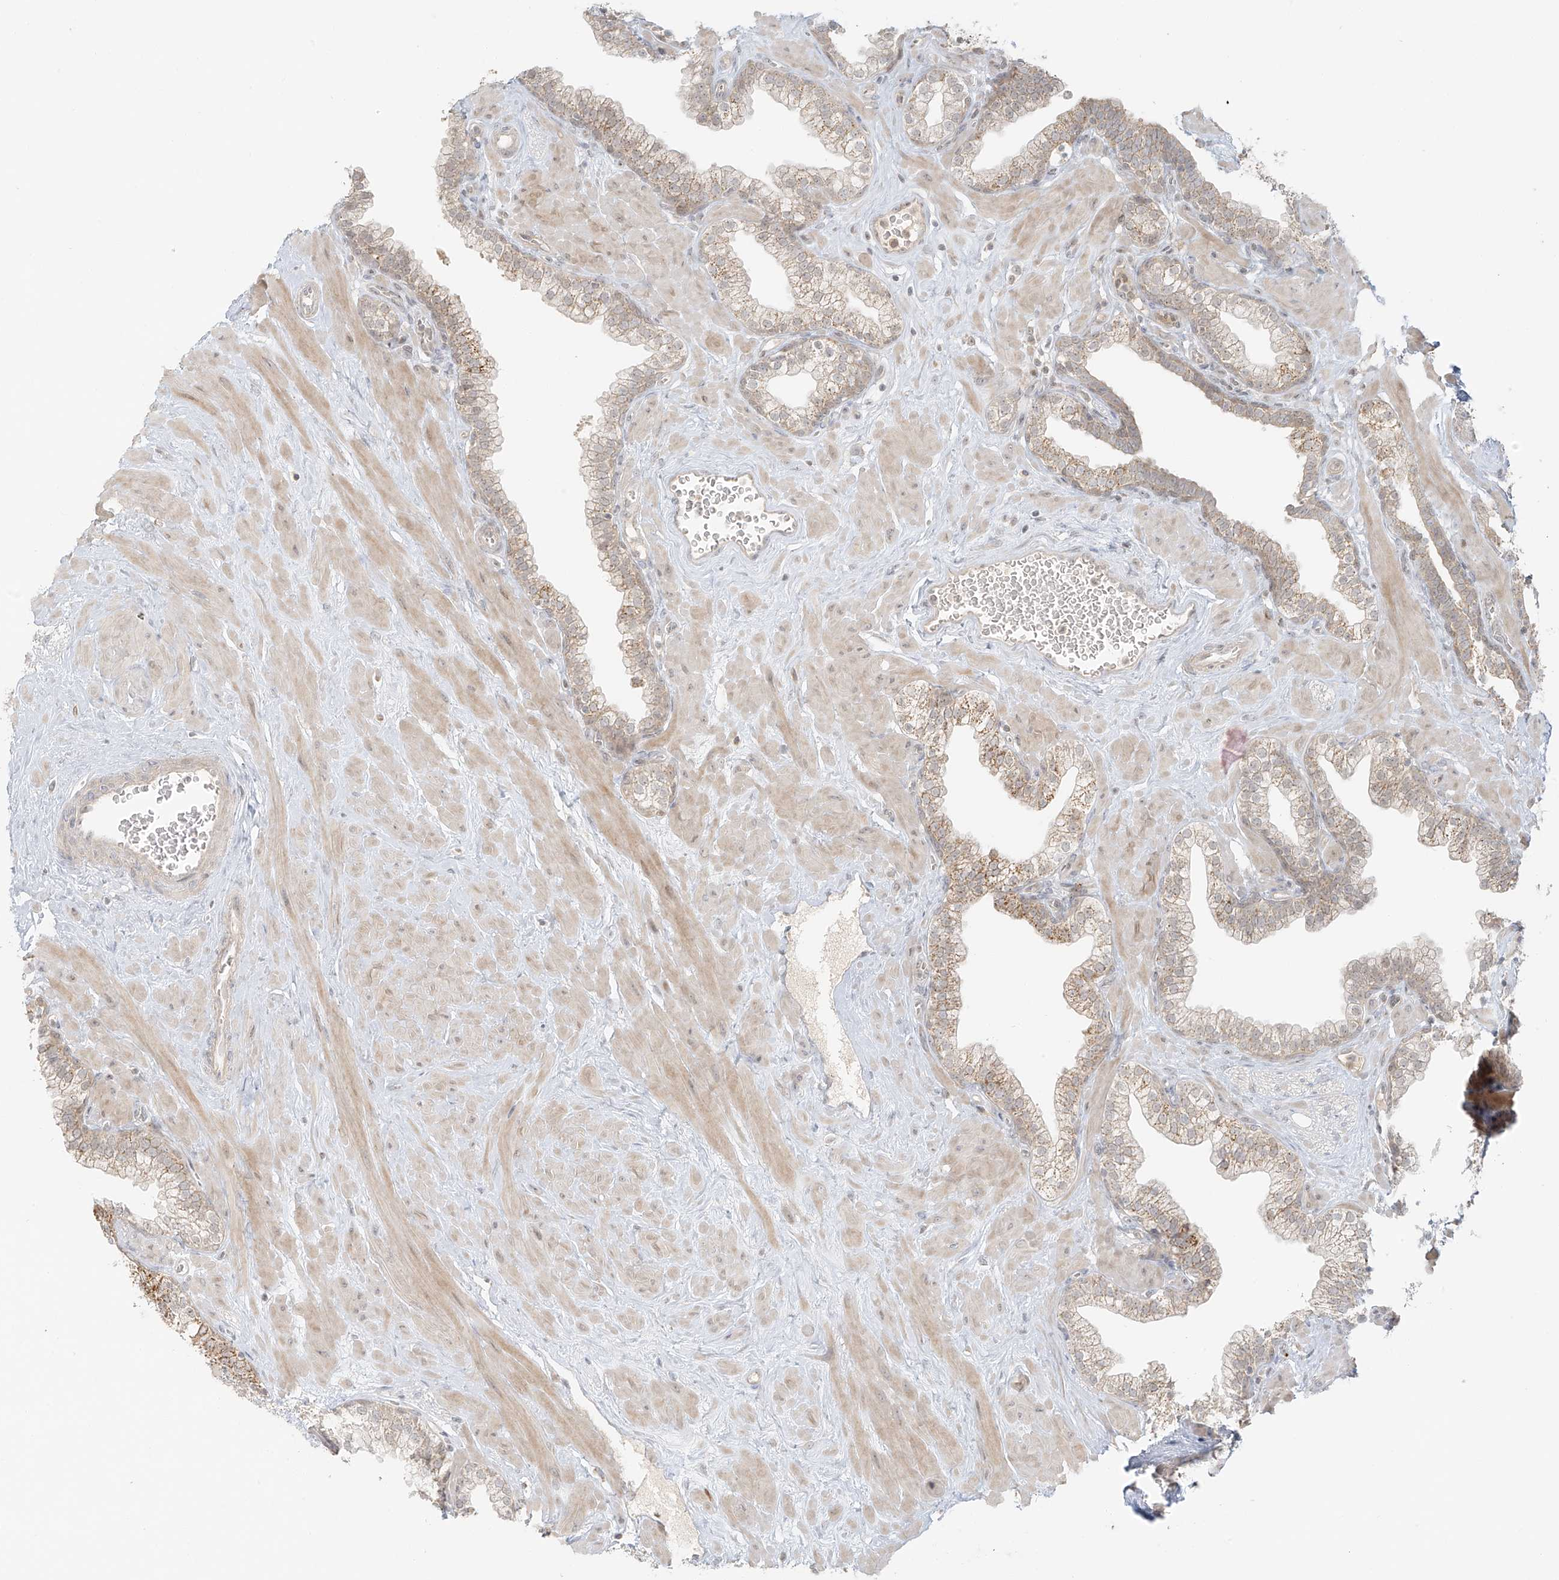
{"staining": {"intensity": "moderate", "quantity": "<25%", "location": "cytoplasmic/membranous"}, "tissue": "prostate", "cell_type": "Glandular cells", "image_type": "normal", "snomed": [{"axis": "morphology", "description": "Normal tissue, NOS"}, {"axis": "morphology", "description": "Urothelial carcinoma, Low grade"}, {"axis": "topography", "description": "Urinary bladder"}, {"axis": "topography", "description": "Prostate"}], "caption": "Normal prostate reveals moderate cytoplasmic/membranous staining in approximately <25% of glandular cells (brown staining indicates protein expression, while blue staining denotes nuclei)..", "gene": "MIPEP", "patient": {"sex": "male", "age": 60}}